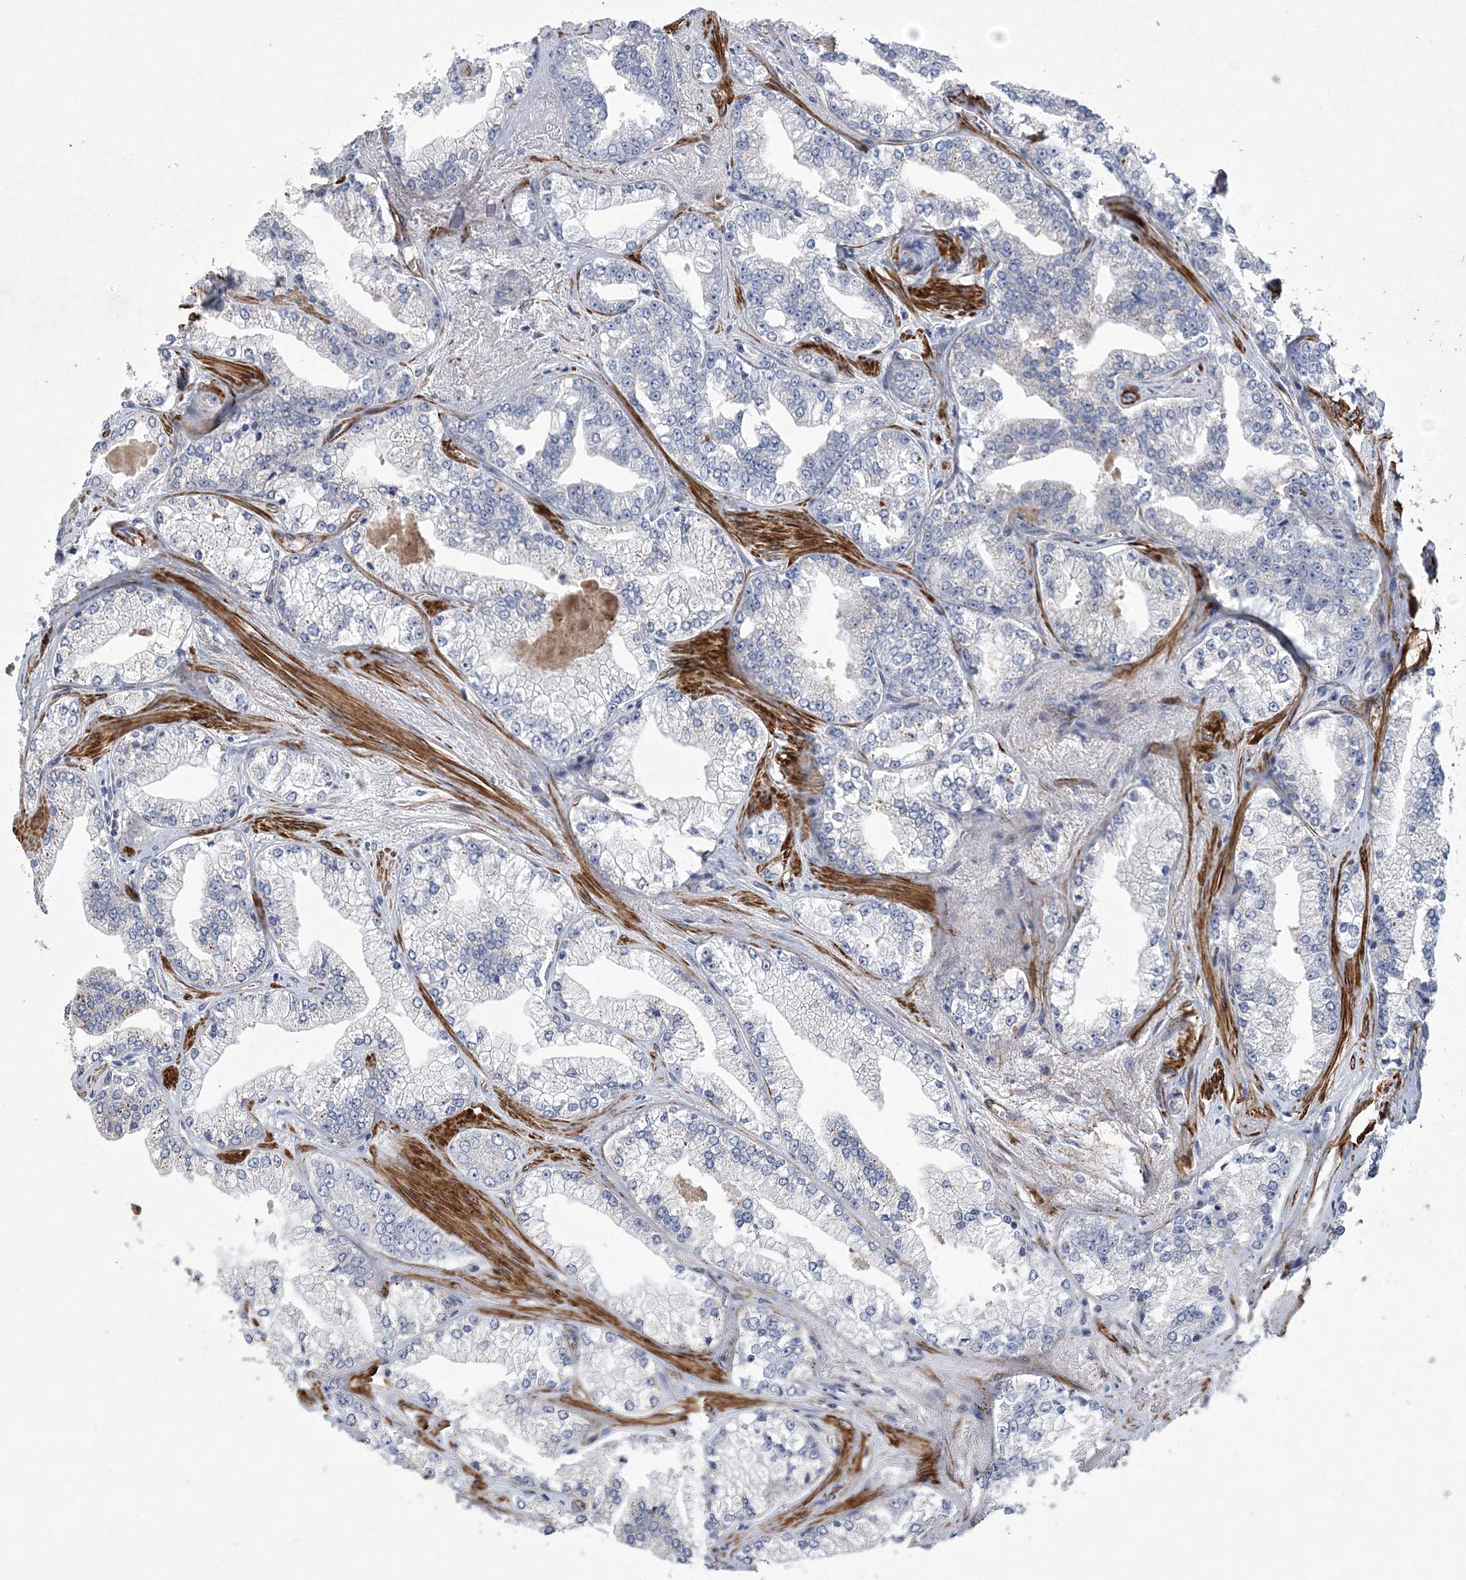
{"staining": {"intensity": "negative", "quantity": "none", "location": "none"}, "tissue": "prostate cancer", "cell_type": "Tumor cells", "image_type": "cancer", "snomed": [{"axis": "morphology", "description": "Adenocarcinoma, High grade"}, {"axis": "topography", "description": "Prostate"}], "caption": "Prostate cancer stained for a protein using immunohistochemistry (IHC) shows no expression tumor cells.", "gene": "ARSJ", "patient": {"sex": "male", "age": 71}}